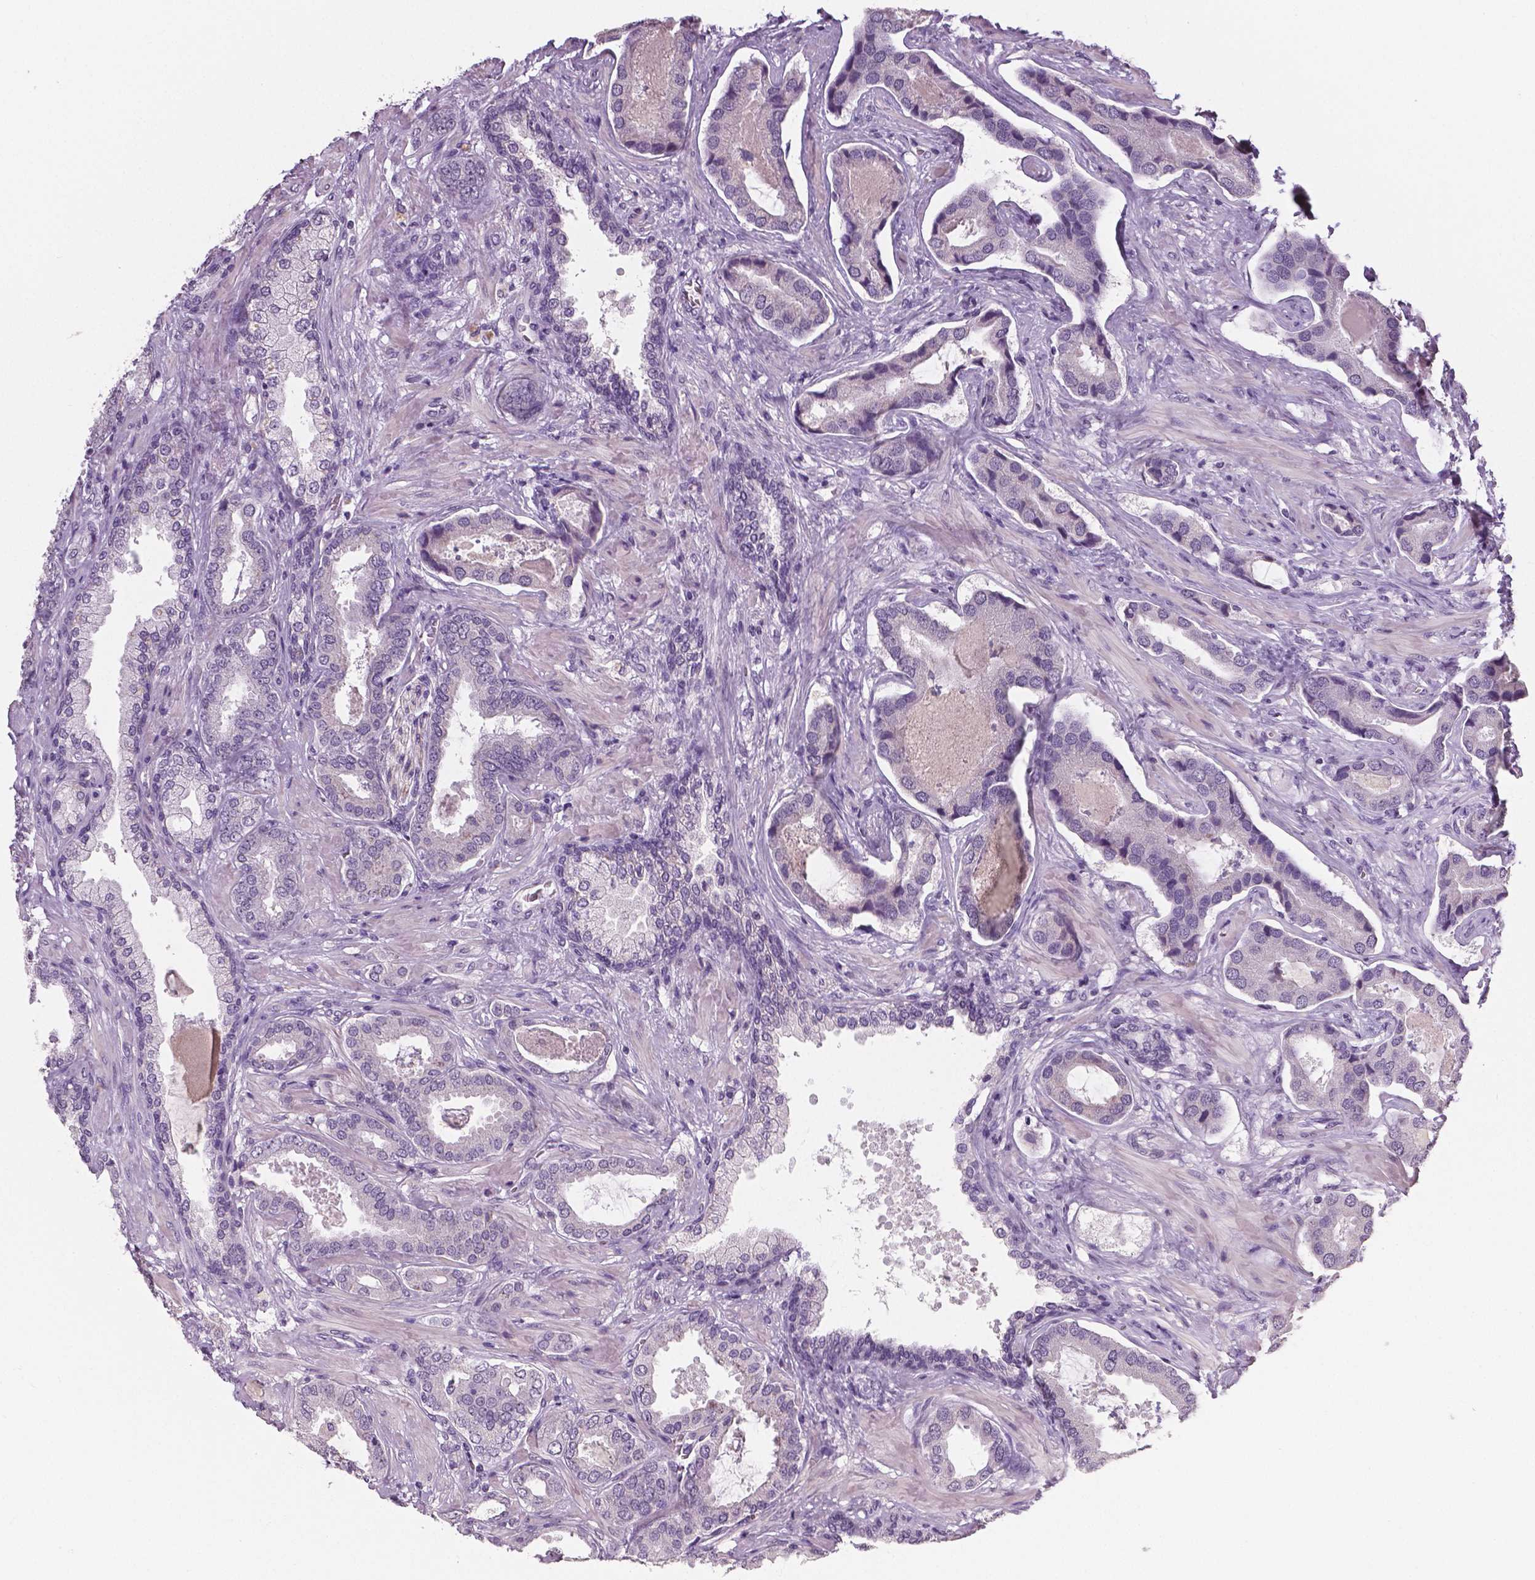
{"staining": {"intensity": "negative", "quantity": "none", "location": "none"}, "tissue": "prostate cancer", "cell_type": "Tumor cells", "image_type": "cancer", "snomed": [{"axis": "morphology", "description": "Adenocarcinoma, NOS"}, {"axis": "topography", "description": "Prostate"}], "caption": "Tumor cells are negative for protein expression in human prostate cancer.", "gene": "NECAB1", "patient": {"sex": "male", "age": 64}}